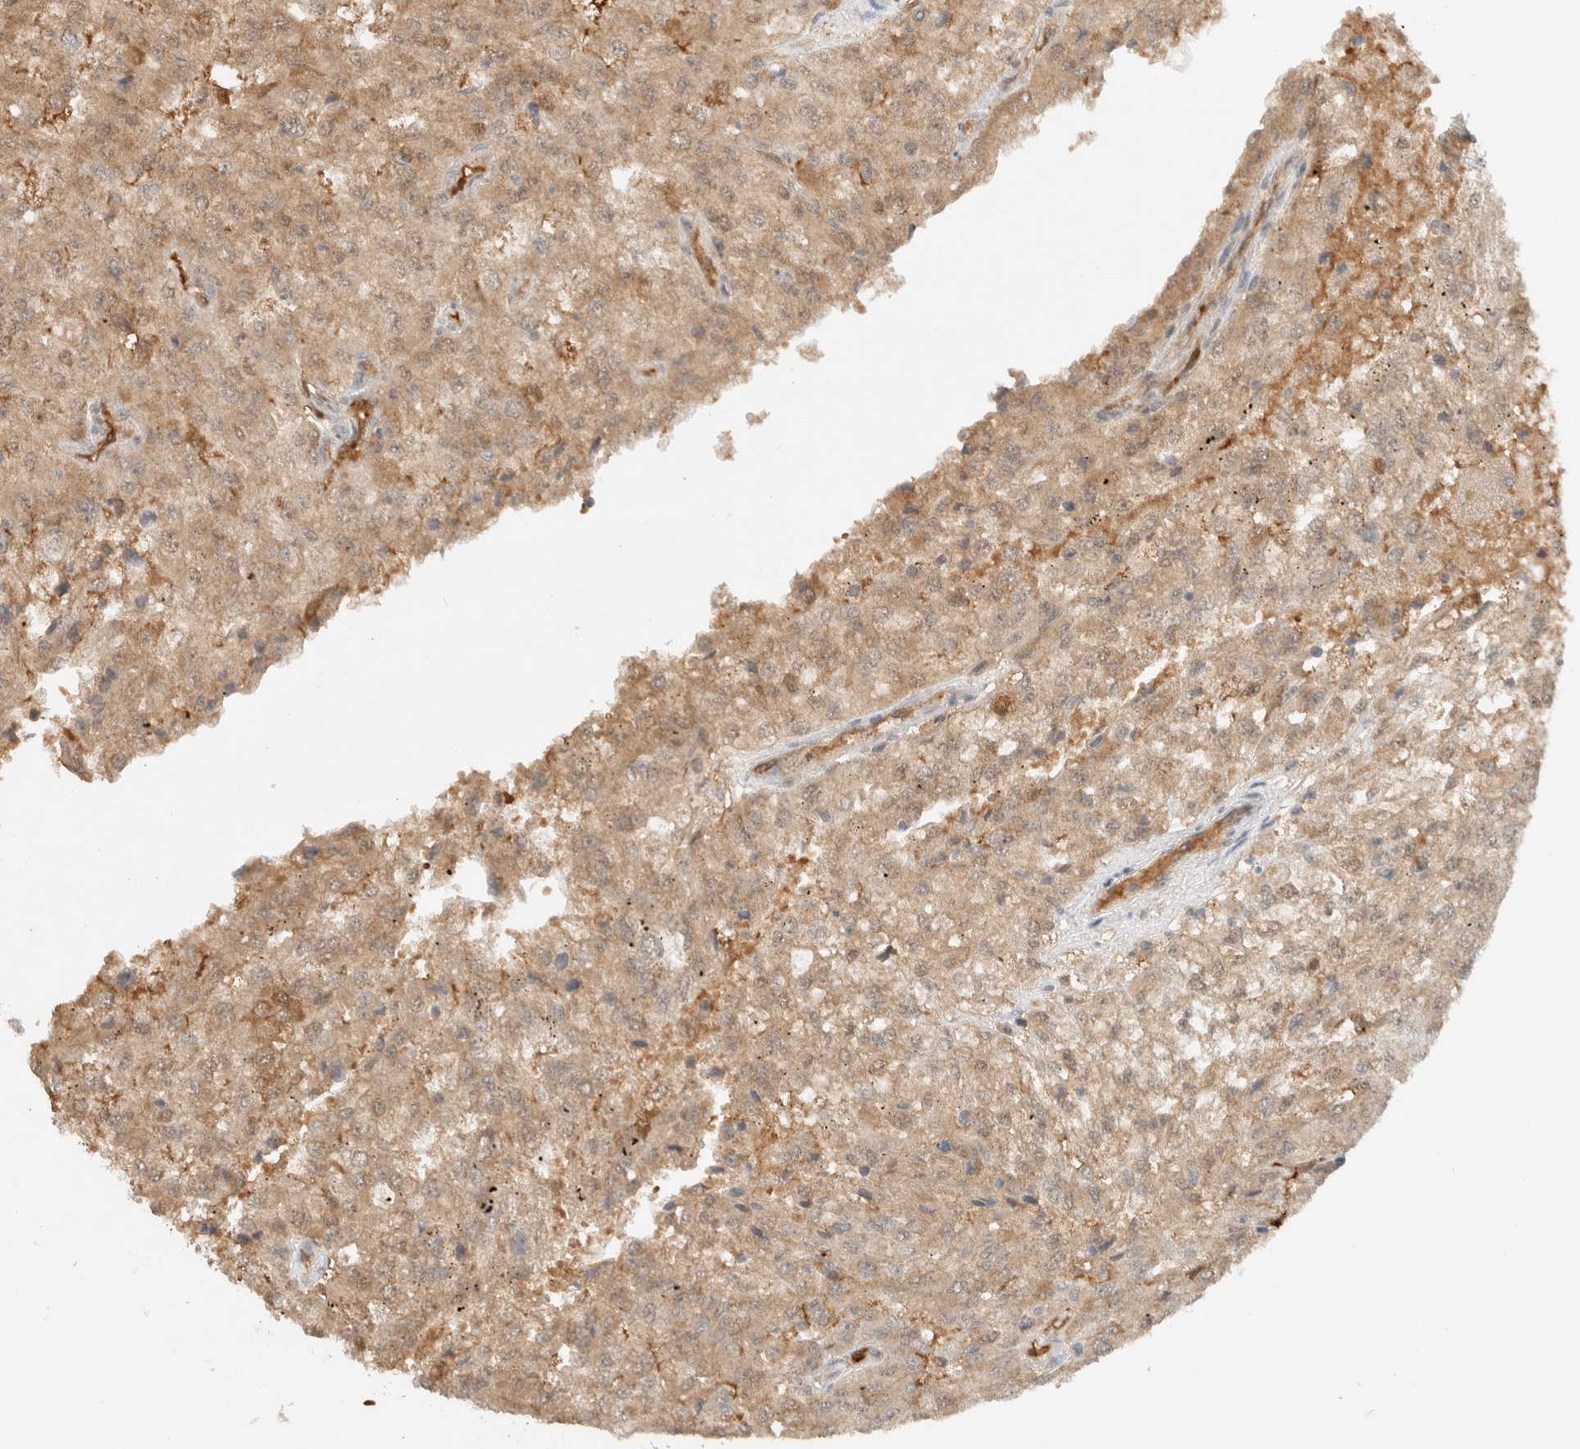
{"staining": {"intensity": "moderate", "quantity": ">75%", "location": "cytoplasmic/membranous"}, "tissue": "renal cancer", "cell_type": "Tumor cells", "image_type": "cancer", "snomed": [{"axis": "morphology", "description": "Adenocarcinoma, NOS"}, {"axis": "topography", "description": "Kidney"}], "caption": "Tumor cells display moderate cytoplasmic/membranous positivity in approximately >75% of cells in renal adenocarcinoma.", "gene": "CA13", "patient": {"sex": "female", "age": 54}}